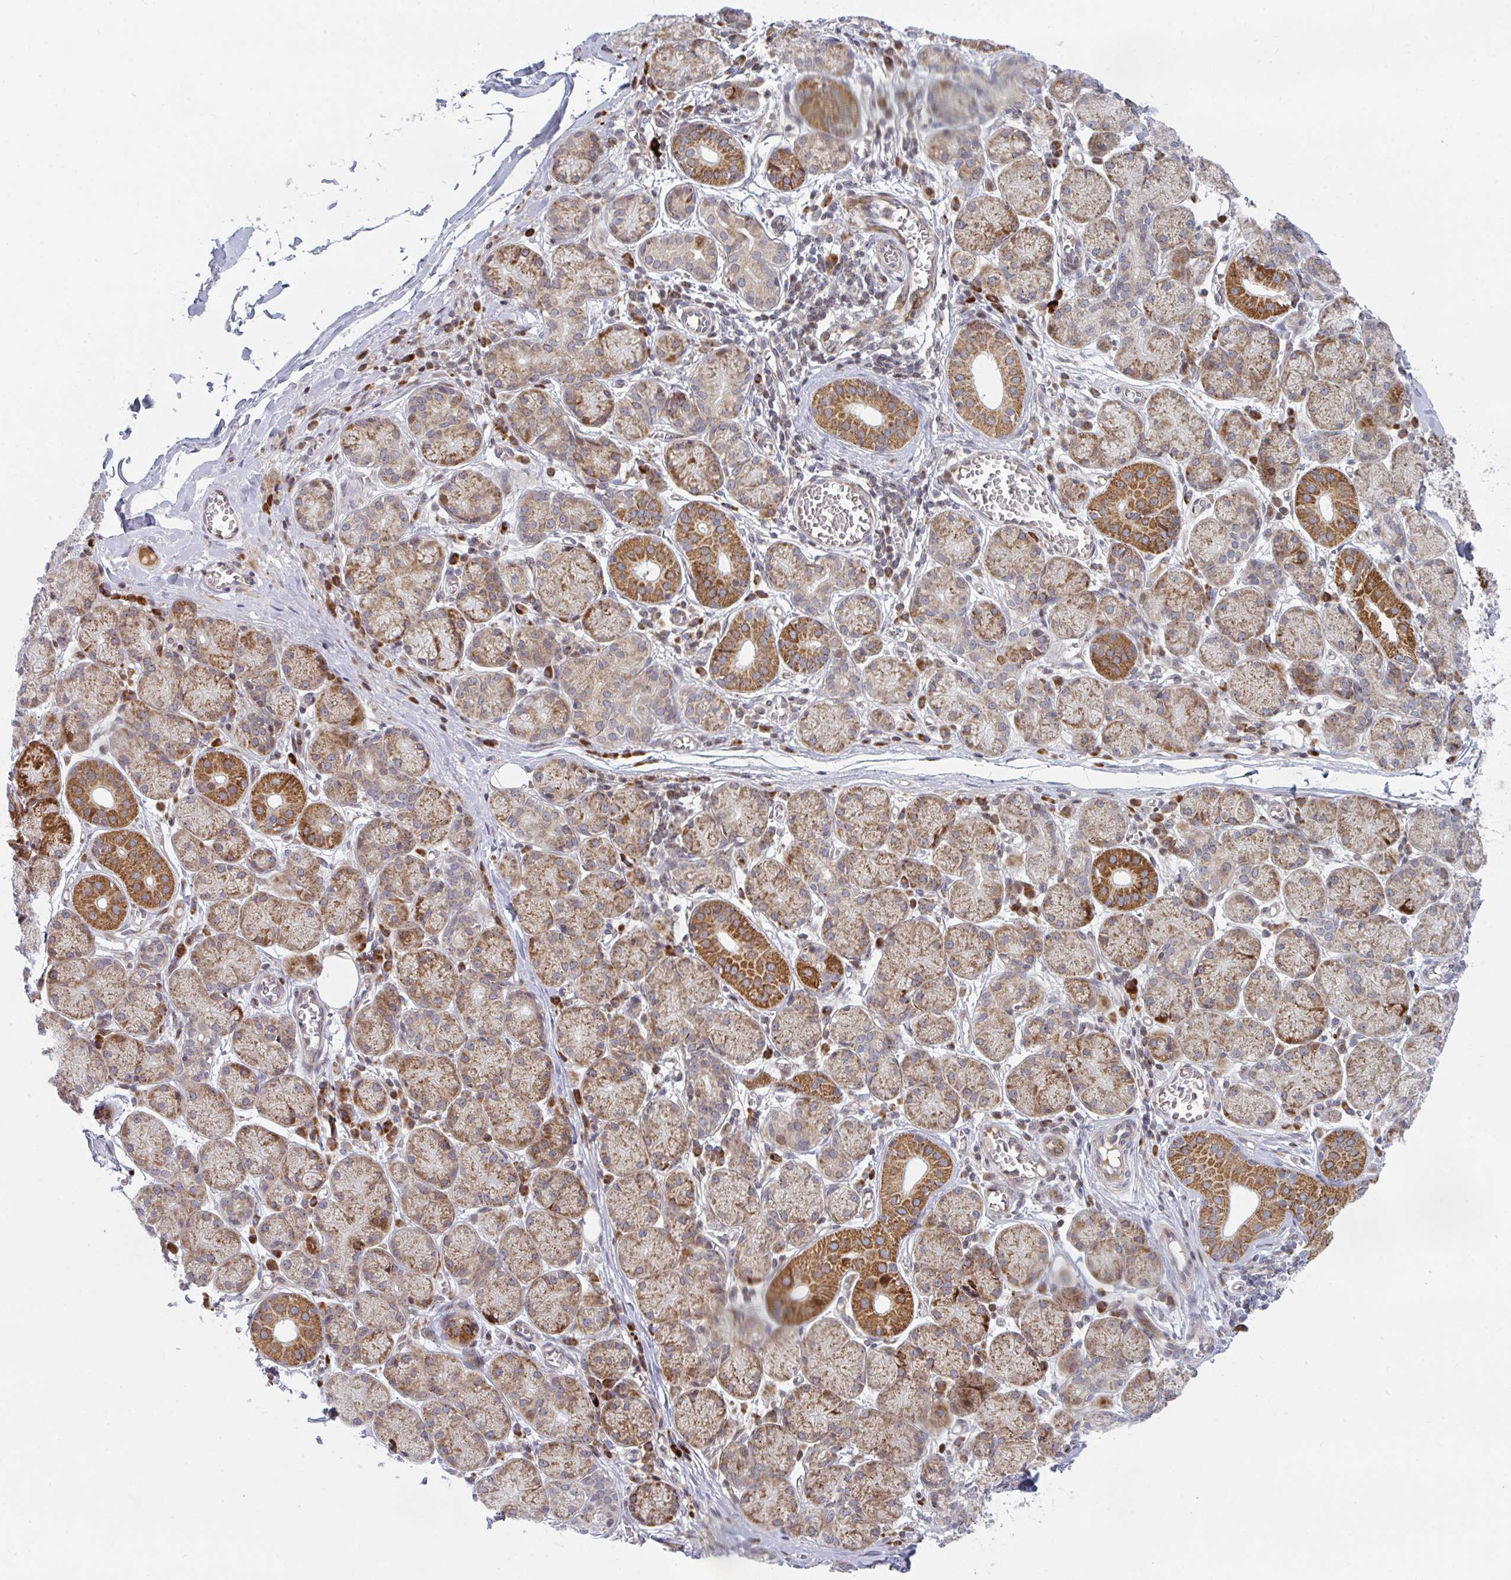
{"staining": {"intensity": "strong", "quantity": "25%-75%", "location": "cytoplasmic/membranous"}, "tissue": "salivary gland", "cell_type": "Glandular cells", "image_type": "normal", "snomed": [{"axis": "morphology", "description": "Normal tissue, NOS"}, {"axis": "topography", "description": "Salivary gland"}], "caption": "Immunohistochemistry micrograph of normal salivary gland: human salivary gland stained using immunohistochemistry (IHC) exhibits high levels of strong protein expression localized specifically in the cytoplasmic/membranous of glandular cells, appearing as a cytoplasmic/membranous brown color.", "gene": "PRKCH", "patient": {"sex": "female", "age": 24}}